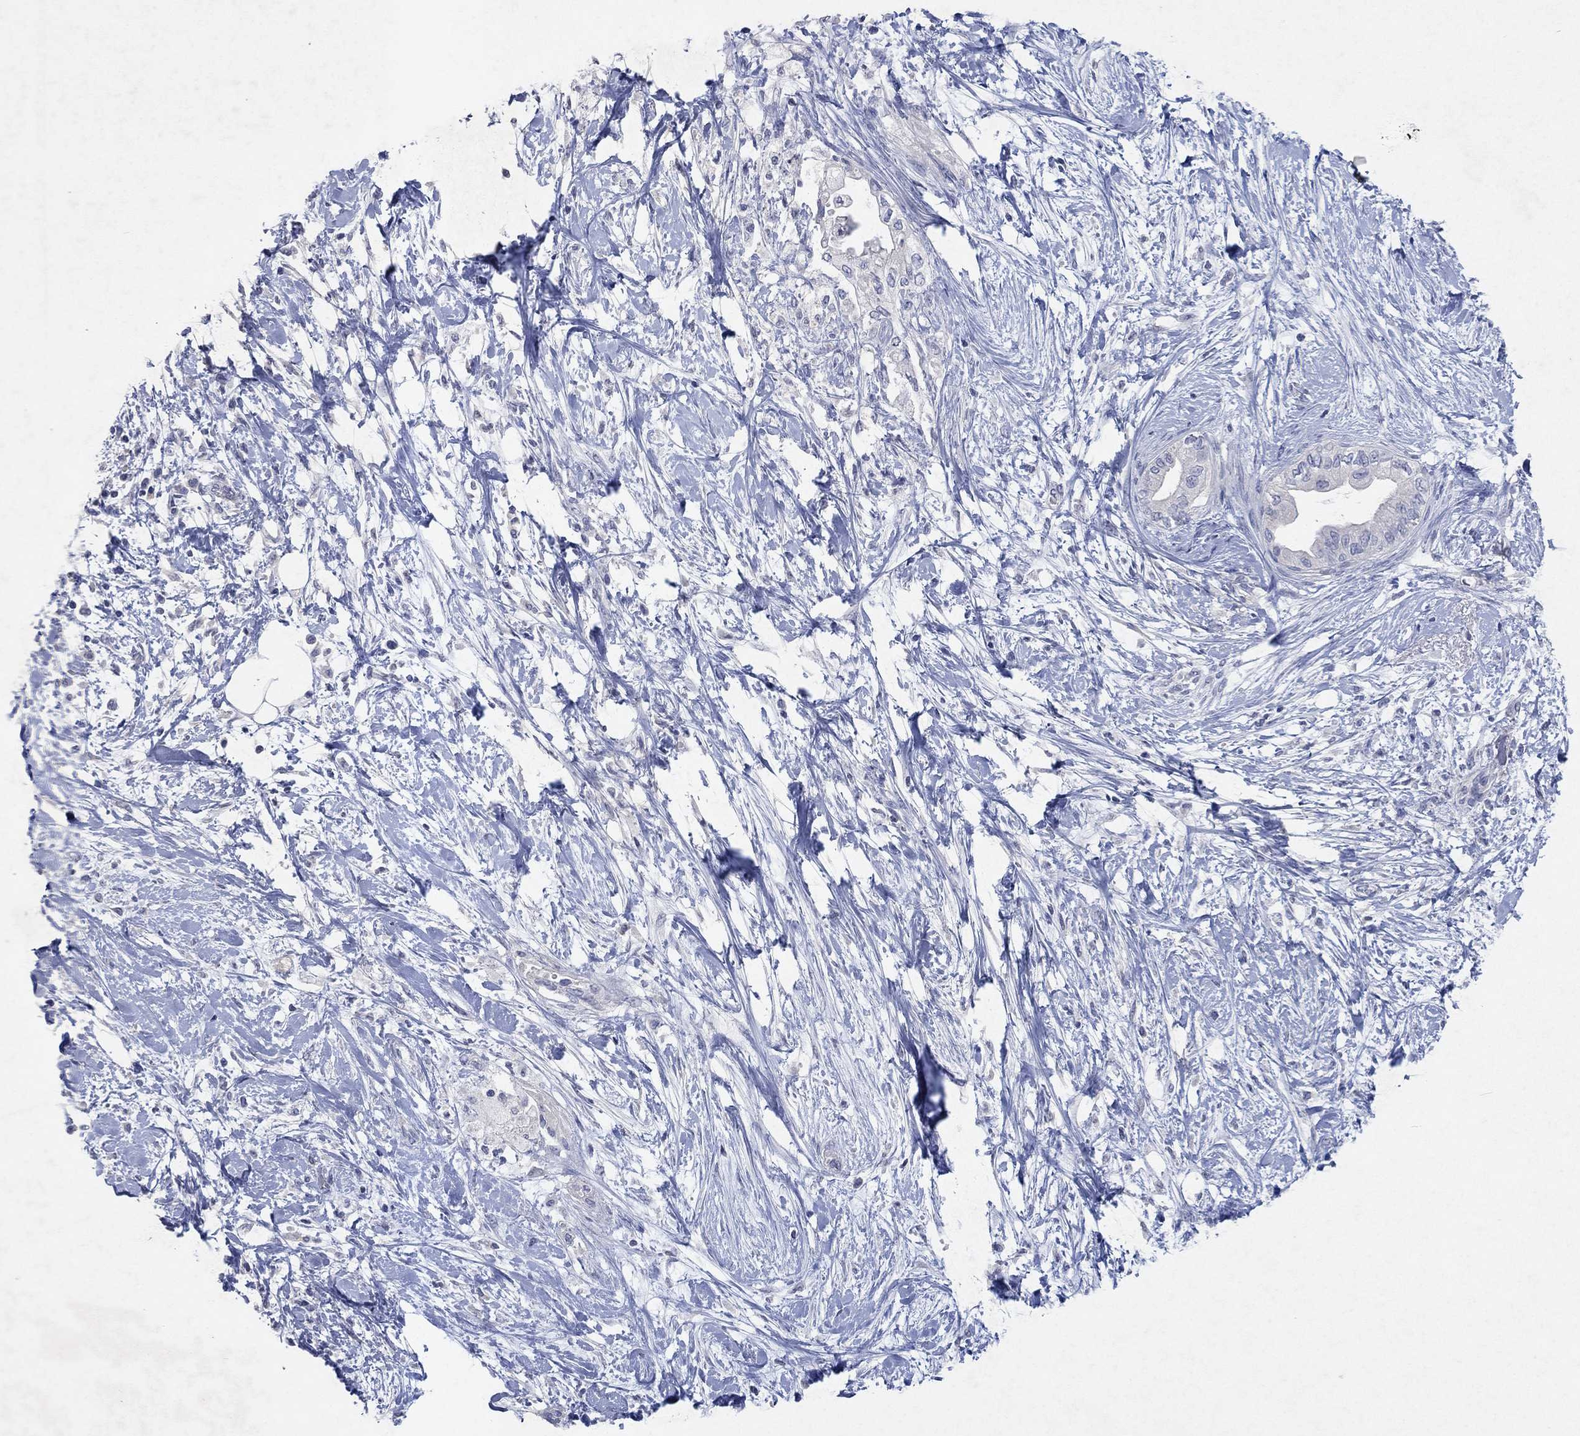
{"staining": {"intensity": "negative", "quantity": "none", "location": "none"}, "tissue": "pancreatic cancer", "cell_type": "Tumor cells", "image_type": "cancer", "snomed": [{"axis": "morphology", "description": "Normal tissue, NOS"}, {"axis": "morphology", "description": "Adenocarcinoma, NOS"}, {"axis": "topography", "description": "Pancreas"}, {"axis": "topography", "description": "Duodenum"}], "caption": "This is a image of immunohistochemistry staining of pancreatic cancer, which shows no positivity in tumor cells.", "gene": "KRT40", "patient": {"sex": "female", "age": 60}}